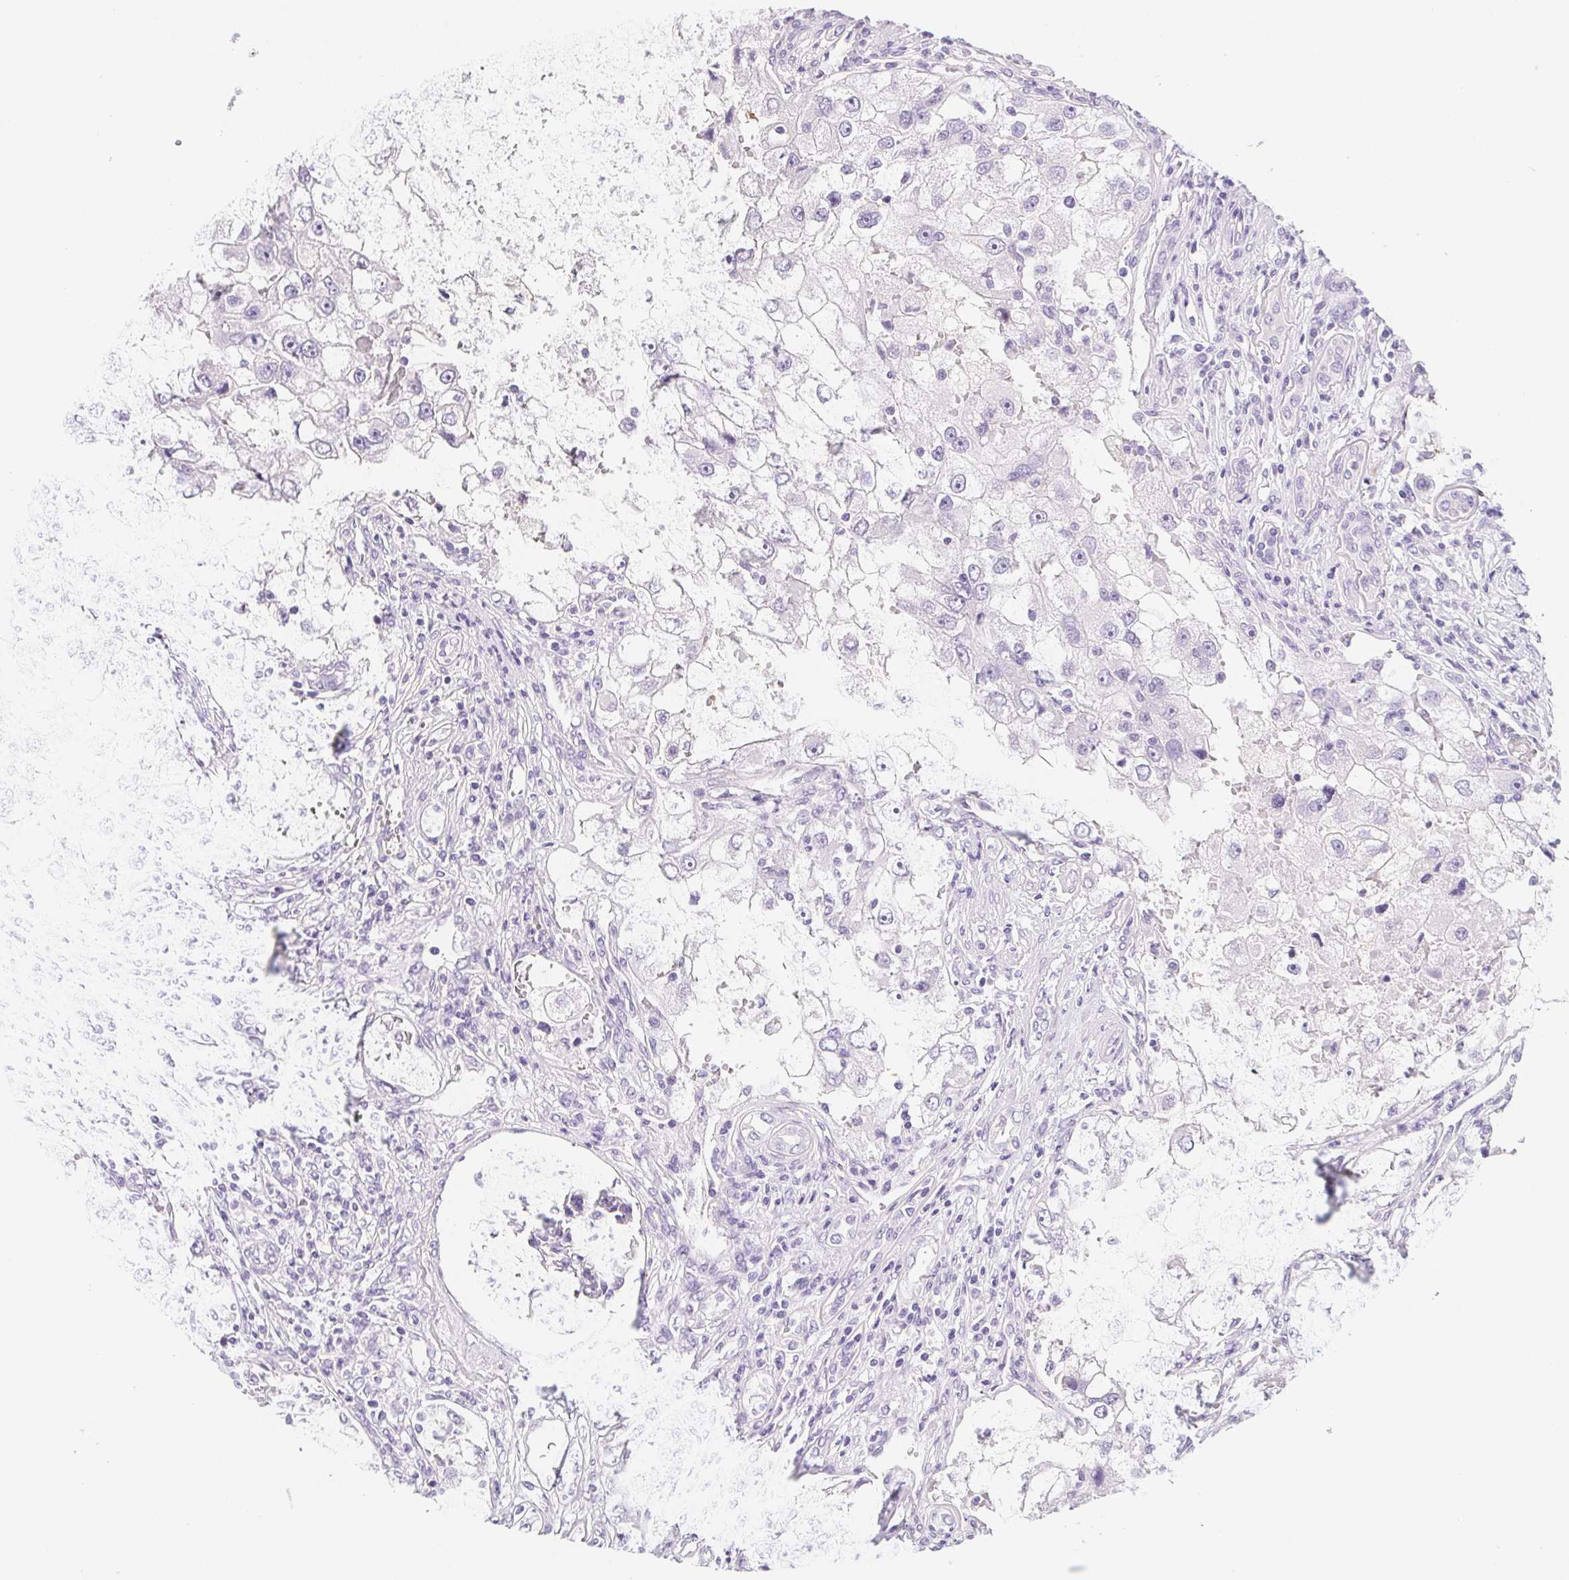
{"staining": {"intensity": "negative", "quantity": "none", "location": "none"}, "tissue": "renal cancer", "cell_type": "Tumor cells", "image_type": "cancer", "snomed": [{"axis": "morphology", "description": "Adenocarcinoma, NOS"}, {"axis": "topography", "description": "Kidney"}], "caption": "Immunohistochemistry histopathology image of neoplastic tissue: renal adenocarcinoma stained with DAB (3,3'-diaminobenzidine) exhibits no significant protein expression in tumor cells.", "gene": "AQP5", "patient": {"sex": "male", "age": 63}}